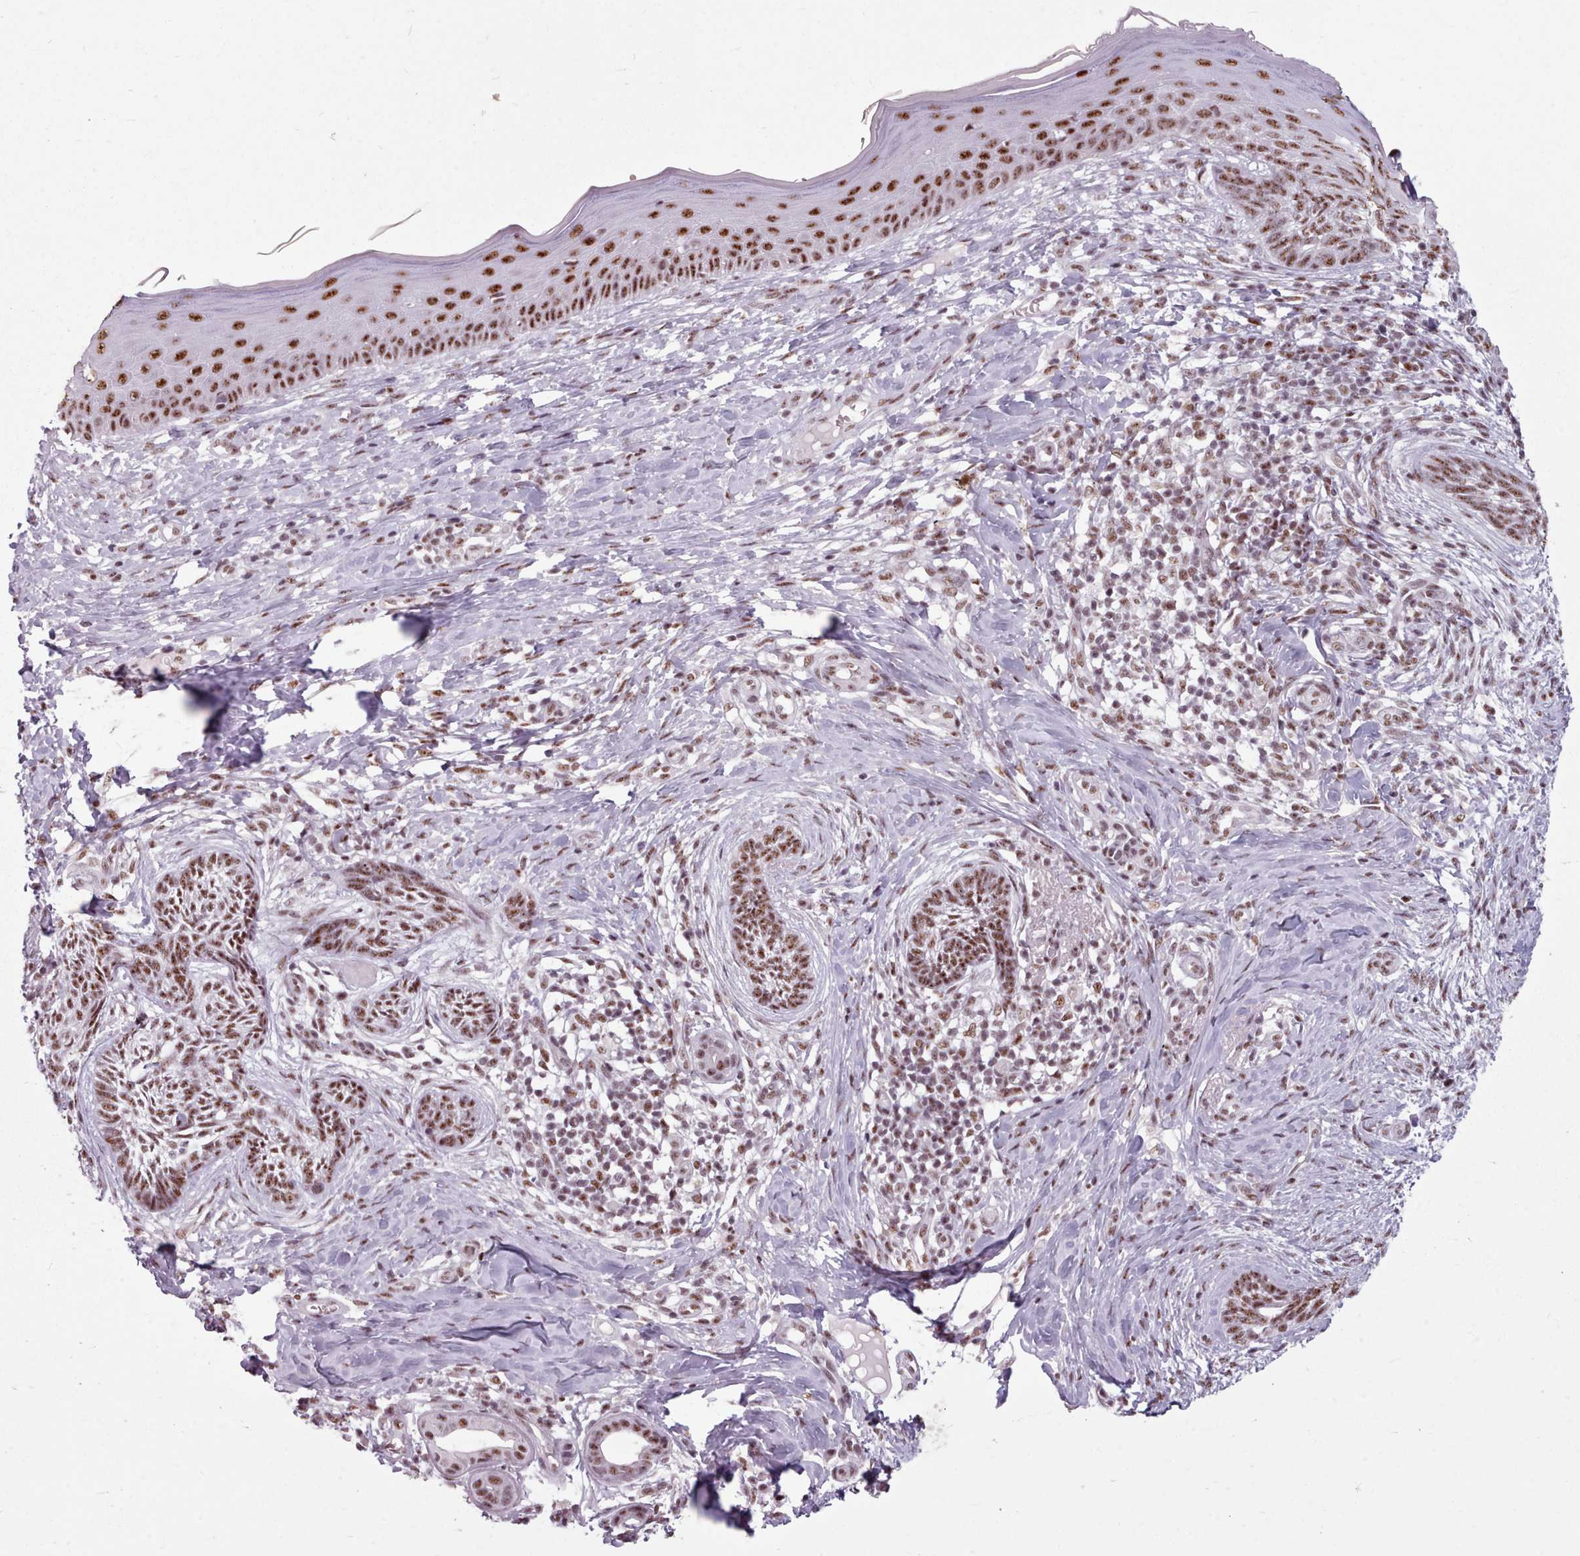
{"staining": {"intensity": "moderate", "quantity": ">75%", "location": "nuclear"}, "tissue": "skin cancer", "cell_type": "Tumor cells", "image_type": "cancer", "snomed": [{"axis": "morphology", "description": "Basal cell carcinoma"}, {"axis": "topography", "description": "Skin"}], "caption": "The photomicrograph exhibits staining of skin cancer (basal cell carcinoma), revealing moderate nuclear protein expression (brown color) within tumor cells.", "gene": "SRRM1", "patient": {"sex": "male", "age": 73}}